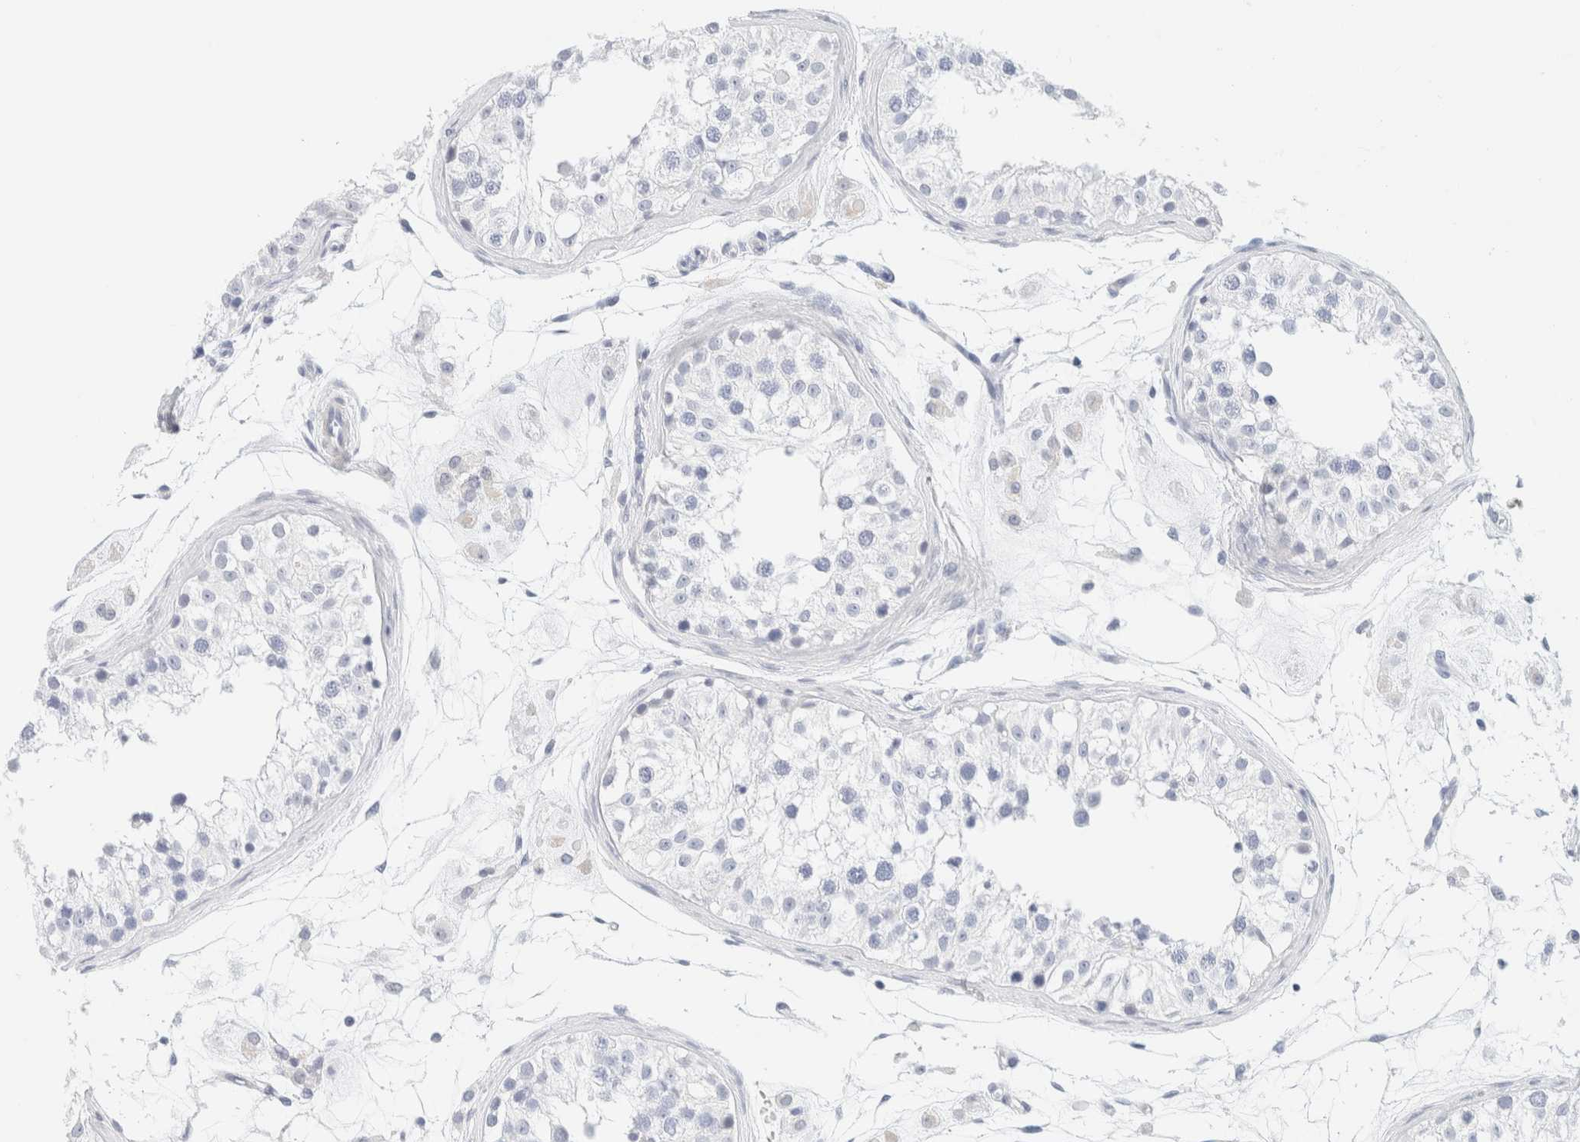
{"staining": {"intensity": "negative", "quantity": "none", "location": "none"}, "tissue": "testis", "cell_type": "Cells in seminiferous ducts", "image_type": "normal", "snomed": [{"axis": "morphology", "description": "Normal tissue, NOS"}, {"axis": "morphology", "description": "Adenocarcinoma, metastatic, NOS"}, {"axis": "topography", "description": "Testis"}], "caption": "DAB immunohistochemical staining of benign human testis displays no significant staining in cells in seminiferous ducts. (Stains: DAB (3,3'-diaminobenzidine) immunohistochemistry with hematoxylin counter stain, Microscopy: brightfield microscopy at high magnification).", "gene": "DPYS", "patient": {"sex": "male", "age": 26}}